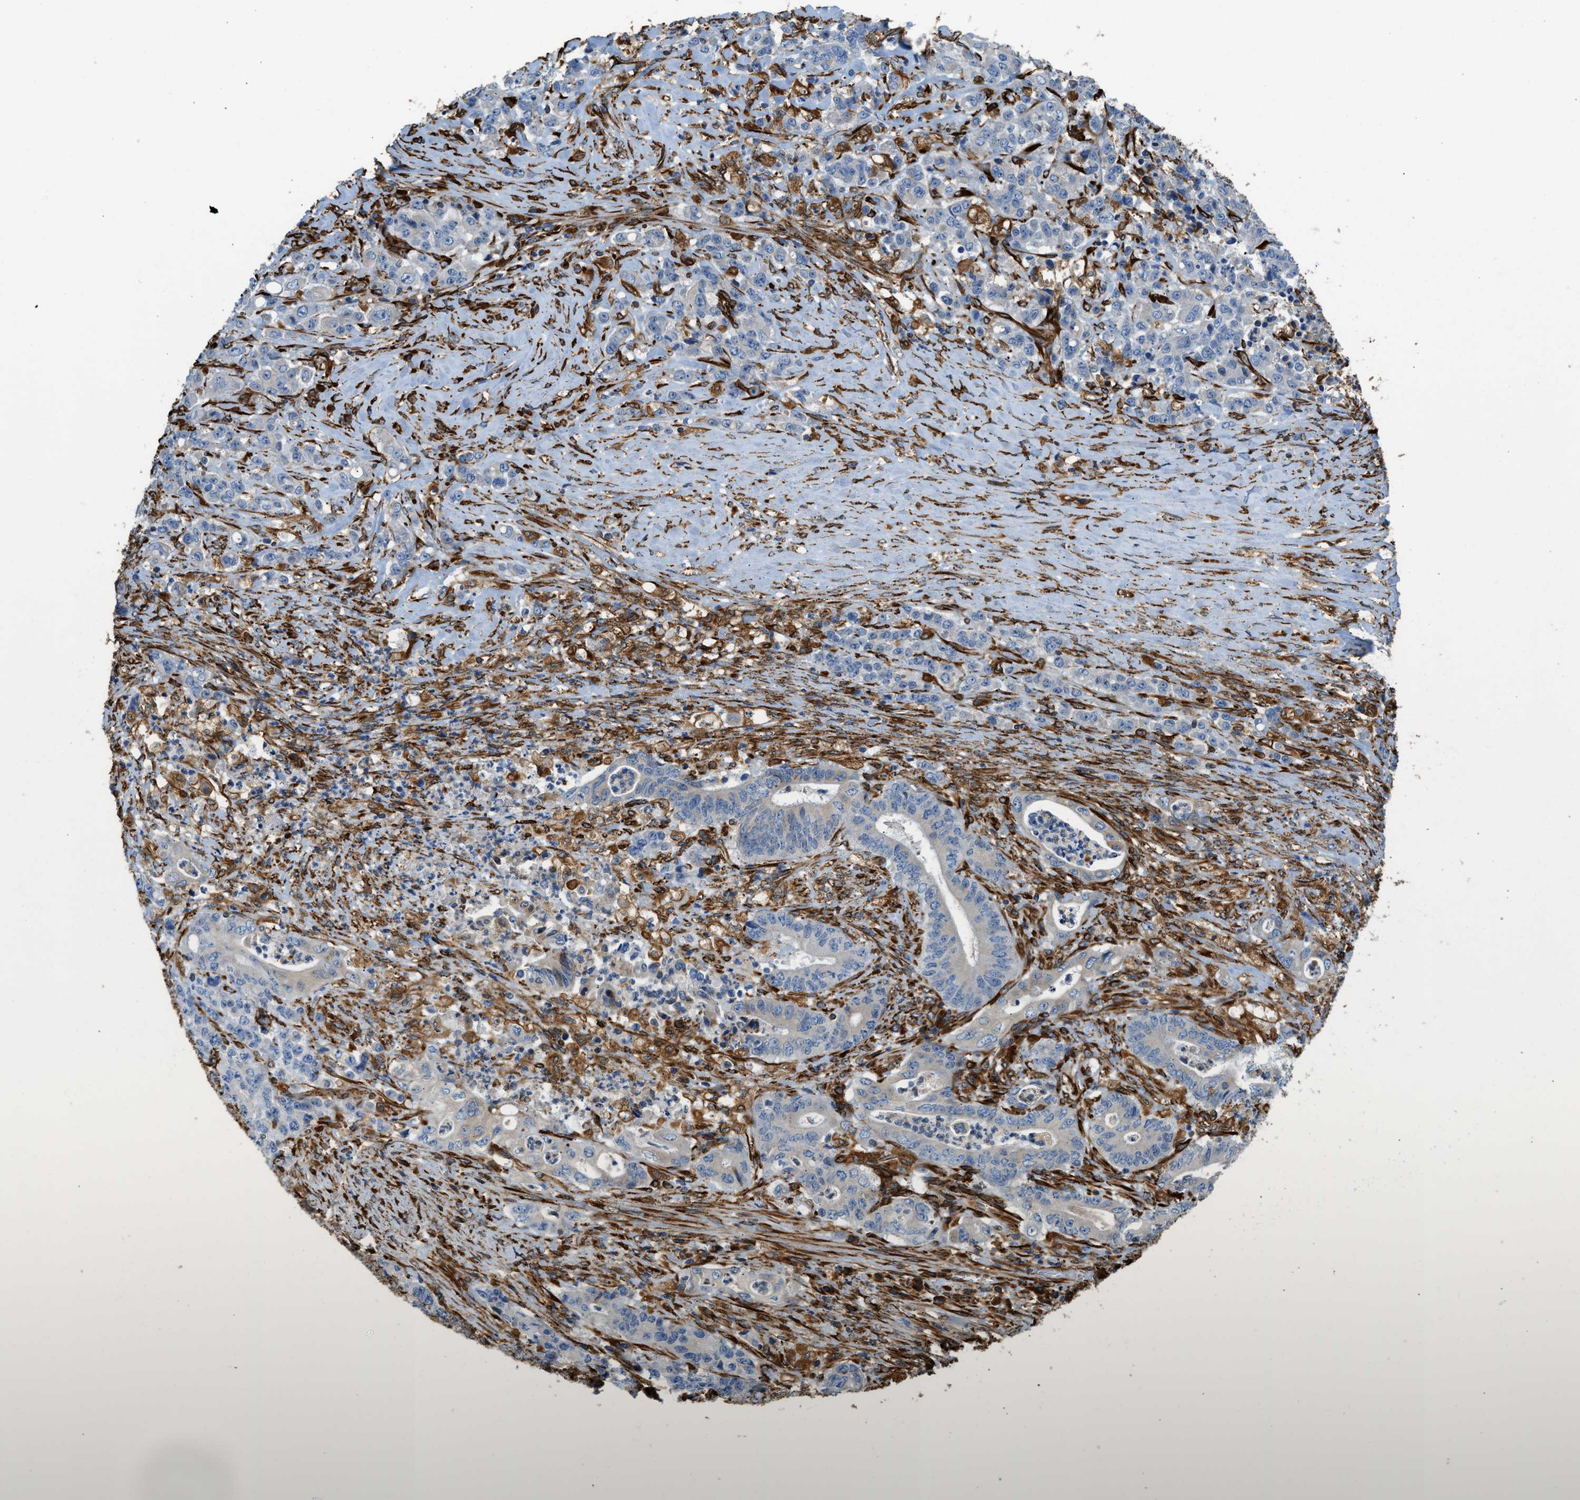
{"staining": {"intensity": "weak", "quantity": "25%-75%", "location": "cytoplasmic/membranous"}, "tissue": "stomach cancer", "cell_type": "Tumor cells", "image_type": "cancer", "snomed": [{"axis": "morphology", "description": "Adenocarcinoma, NOS"}, {"axis": "topography", "description": "Stomach"}], "caption": "Tumor cells exhibit low levels of weak cytoplasmic/membranous staining in about 25%-75% of cells in stomach cancer (adenocarcinoma).", "gene": "BEX3", "patient": {"sex": "female", "age": 73}}